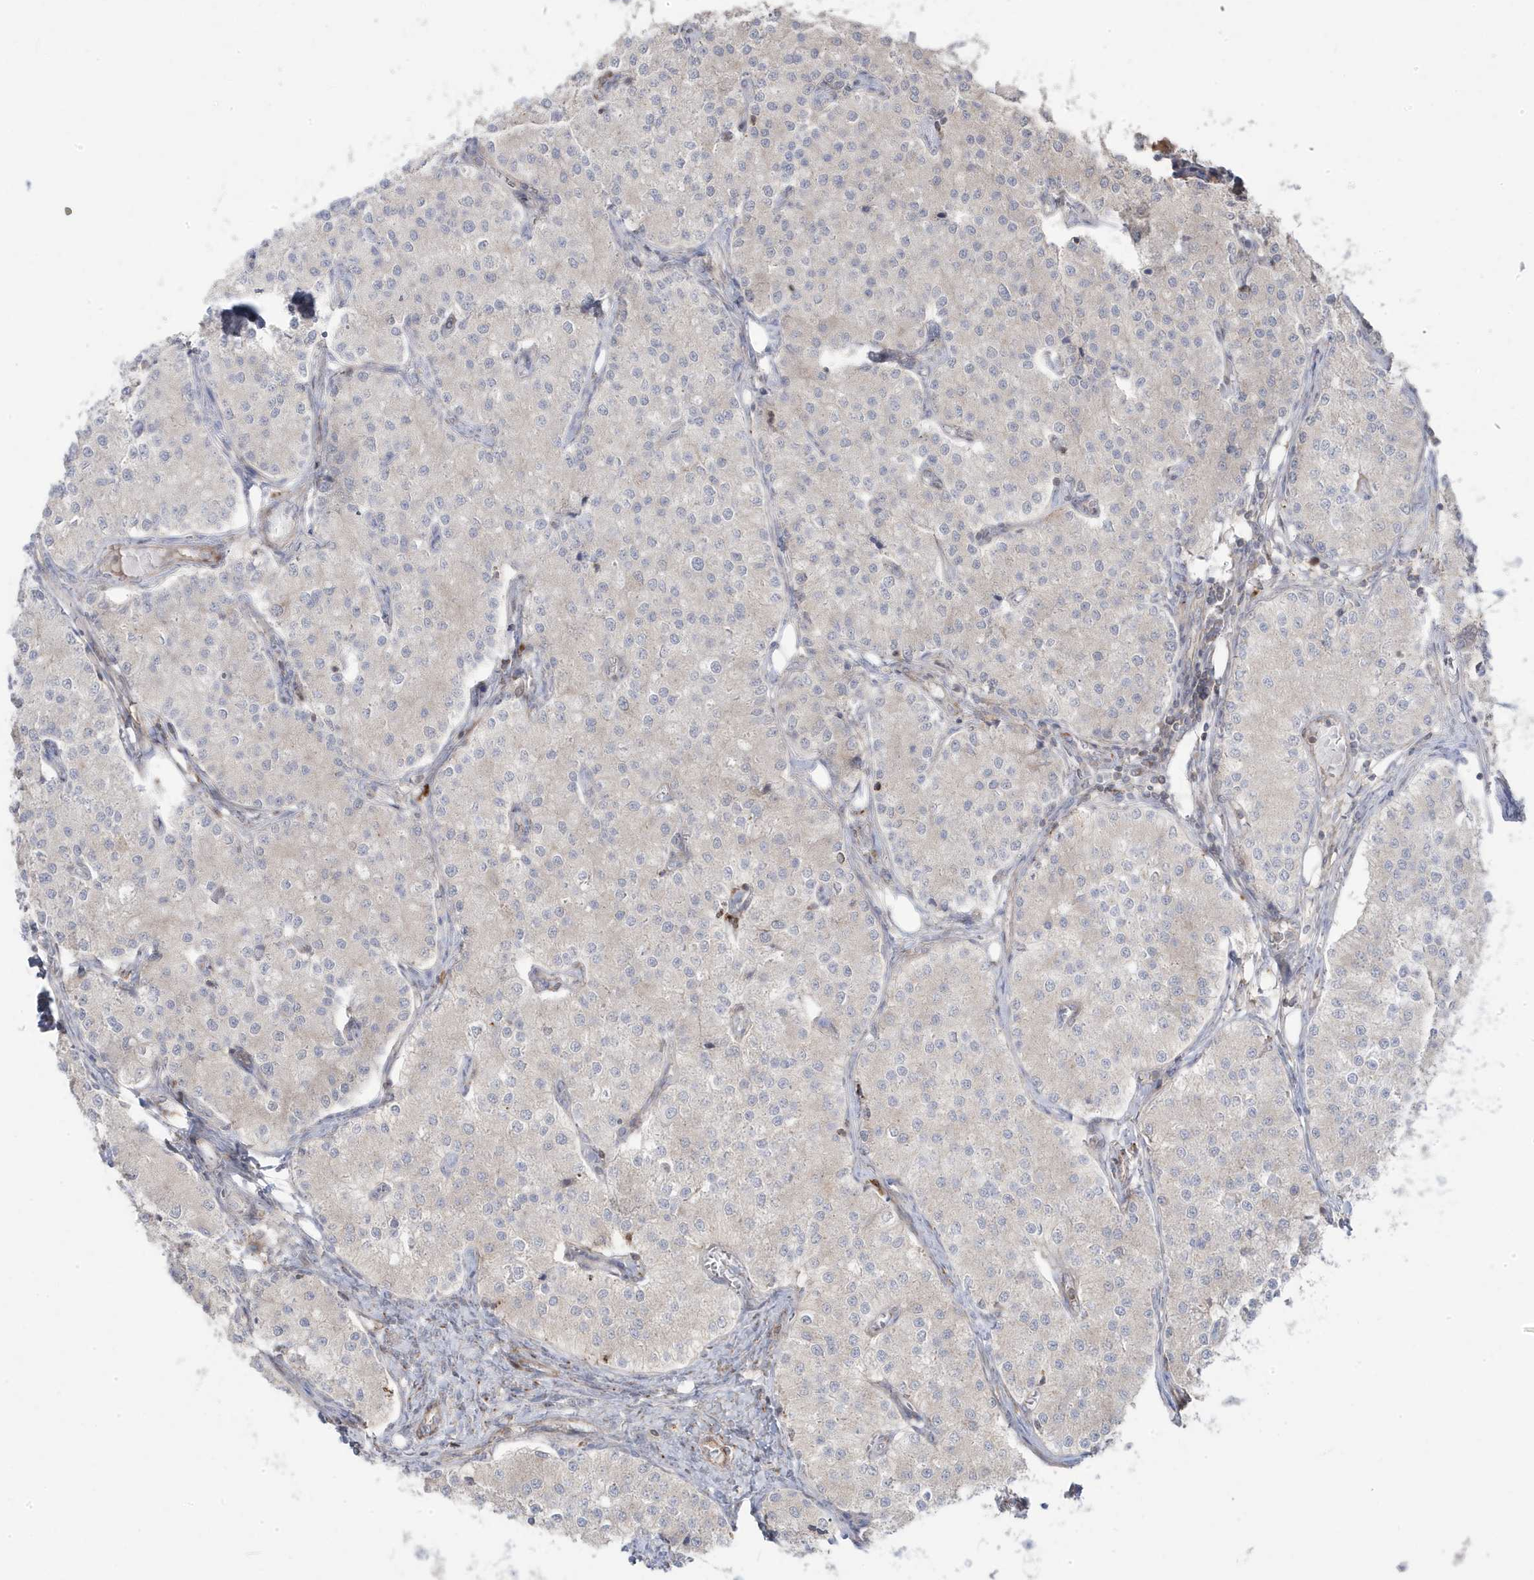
{"staining": {"intensity": "negative", "quantity": "none", "location": "none"}, "tissue": "carcinoid", "cell_type": "Tumor cells", "image_type": "cancer", "snomed": [{"axis": "morphology", "description": "Carcinoid, malignant, NOS"}, {"axis": "topography", "description": "Colon"}], "caption": "Carcinoid stained for a protein using immunohistochemistry (IHC) displays no staining tumor cells.", "gene": "CETN3", "patient": {"sex": "female", "age": 52}}